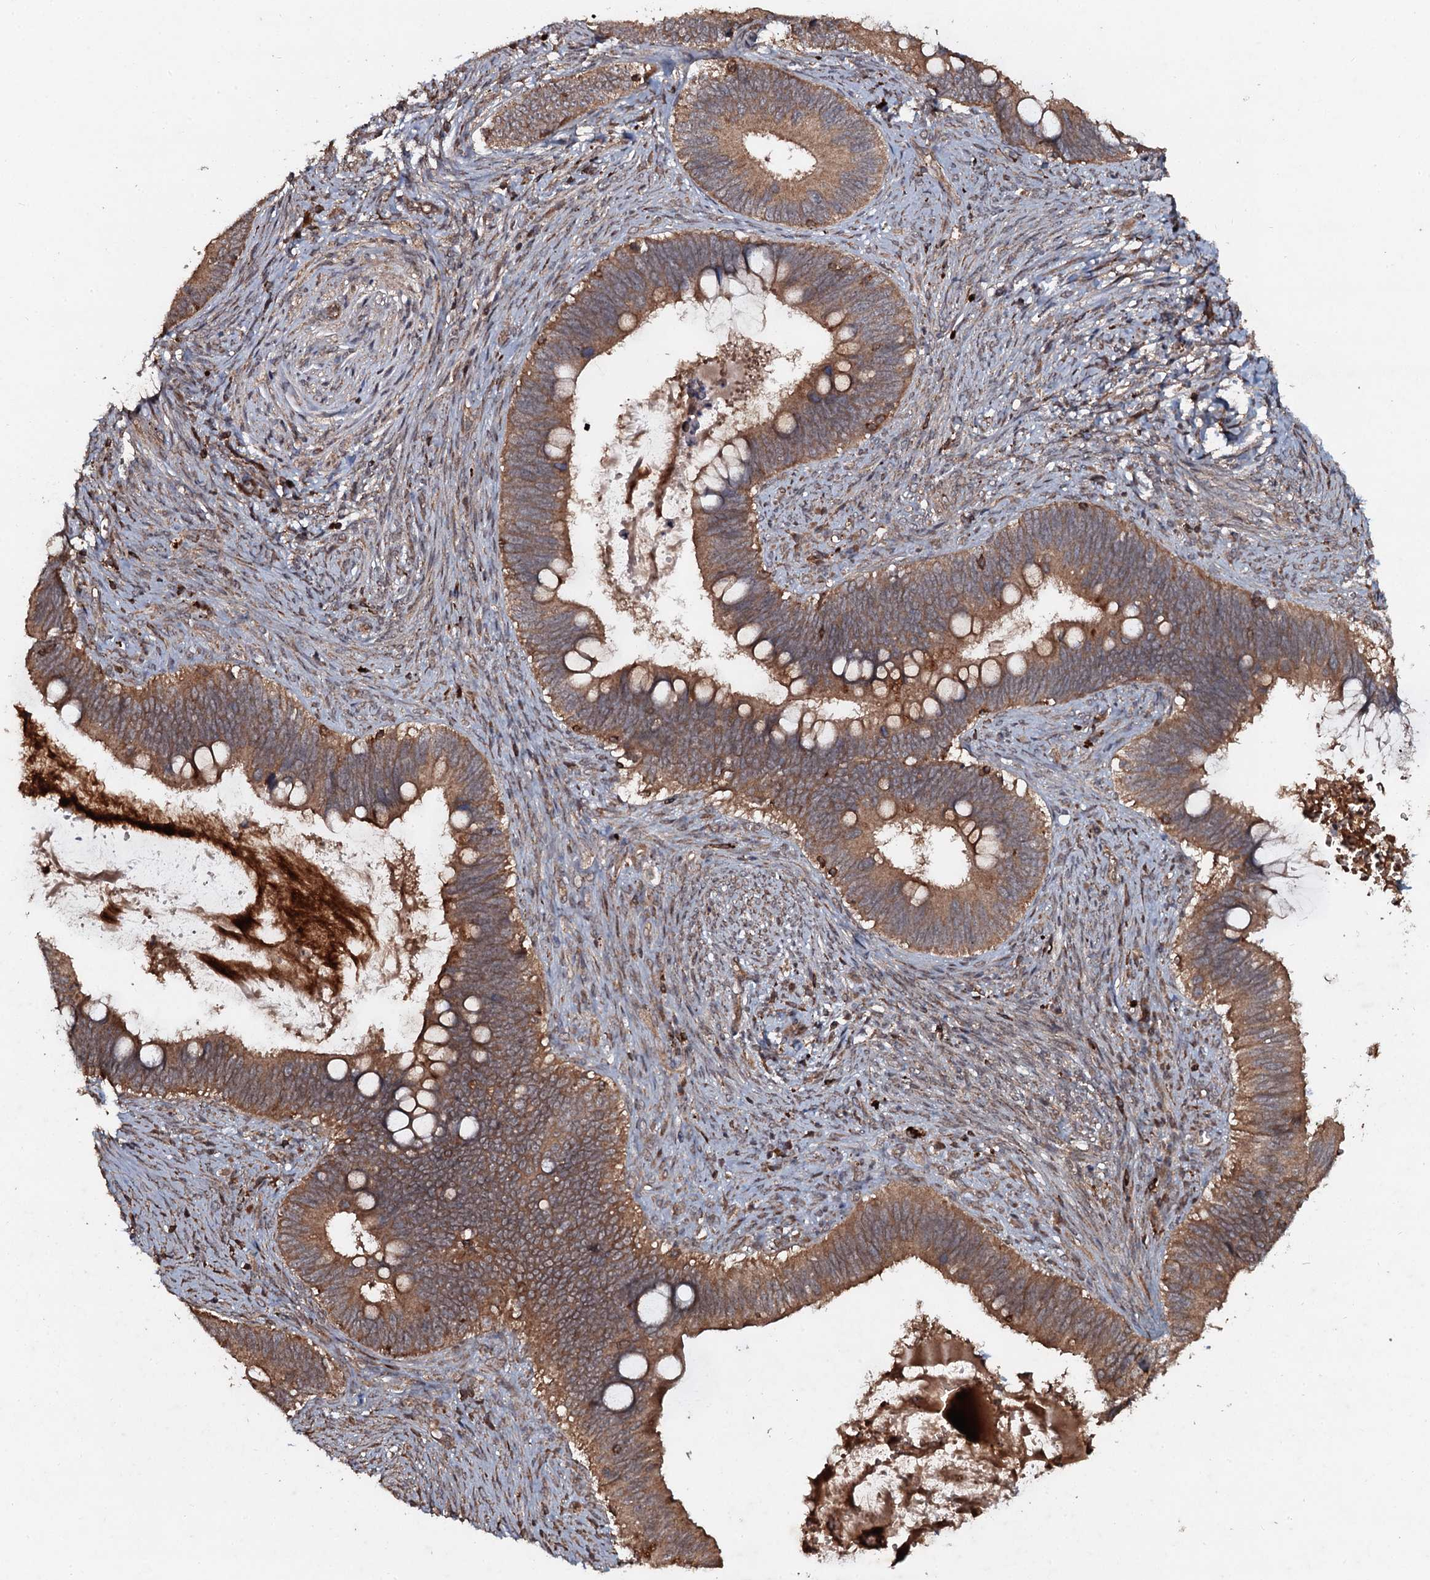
{"staining": {"intensity": "moderate", "quantity": ">75%", "location": "cytoplasmic/membranous"}, "tissue": "cervical cancer", "cell_type": "Tumor cells", "image_type": "cancer", "snomed": [{"axis": "morphology", "description": "Adenocarcinoma, NOS"}, {"axis": "topography", "description": "Cervix"}], "caption": "Cervical cancer stained with DAB (3,3'-diaminobenzidine) IHC demonstrates medium levels of moderate cytoplasmic/membranous expression in about >75% of tumor cells. Using DAB (3,3'-diaminobenzidine) (brown) and hematoxylin (blue) stains, captured at high magnification using brightfield microscopy.", "gene": "ADGRG3", "patient": {"sex": "female", "age": 42}}